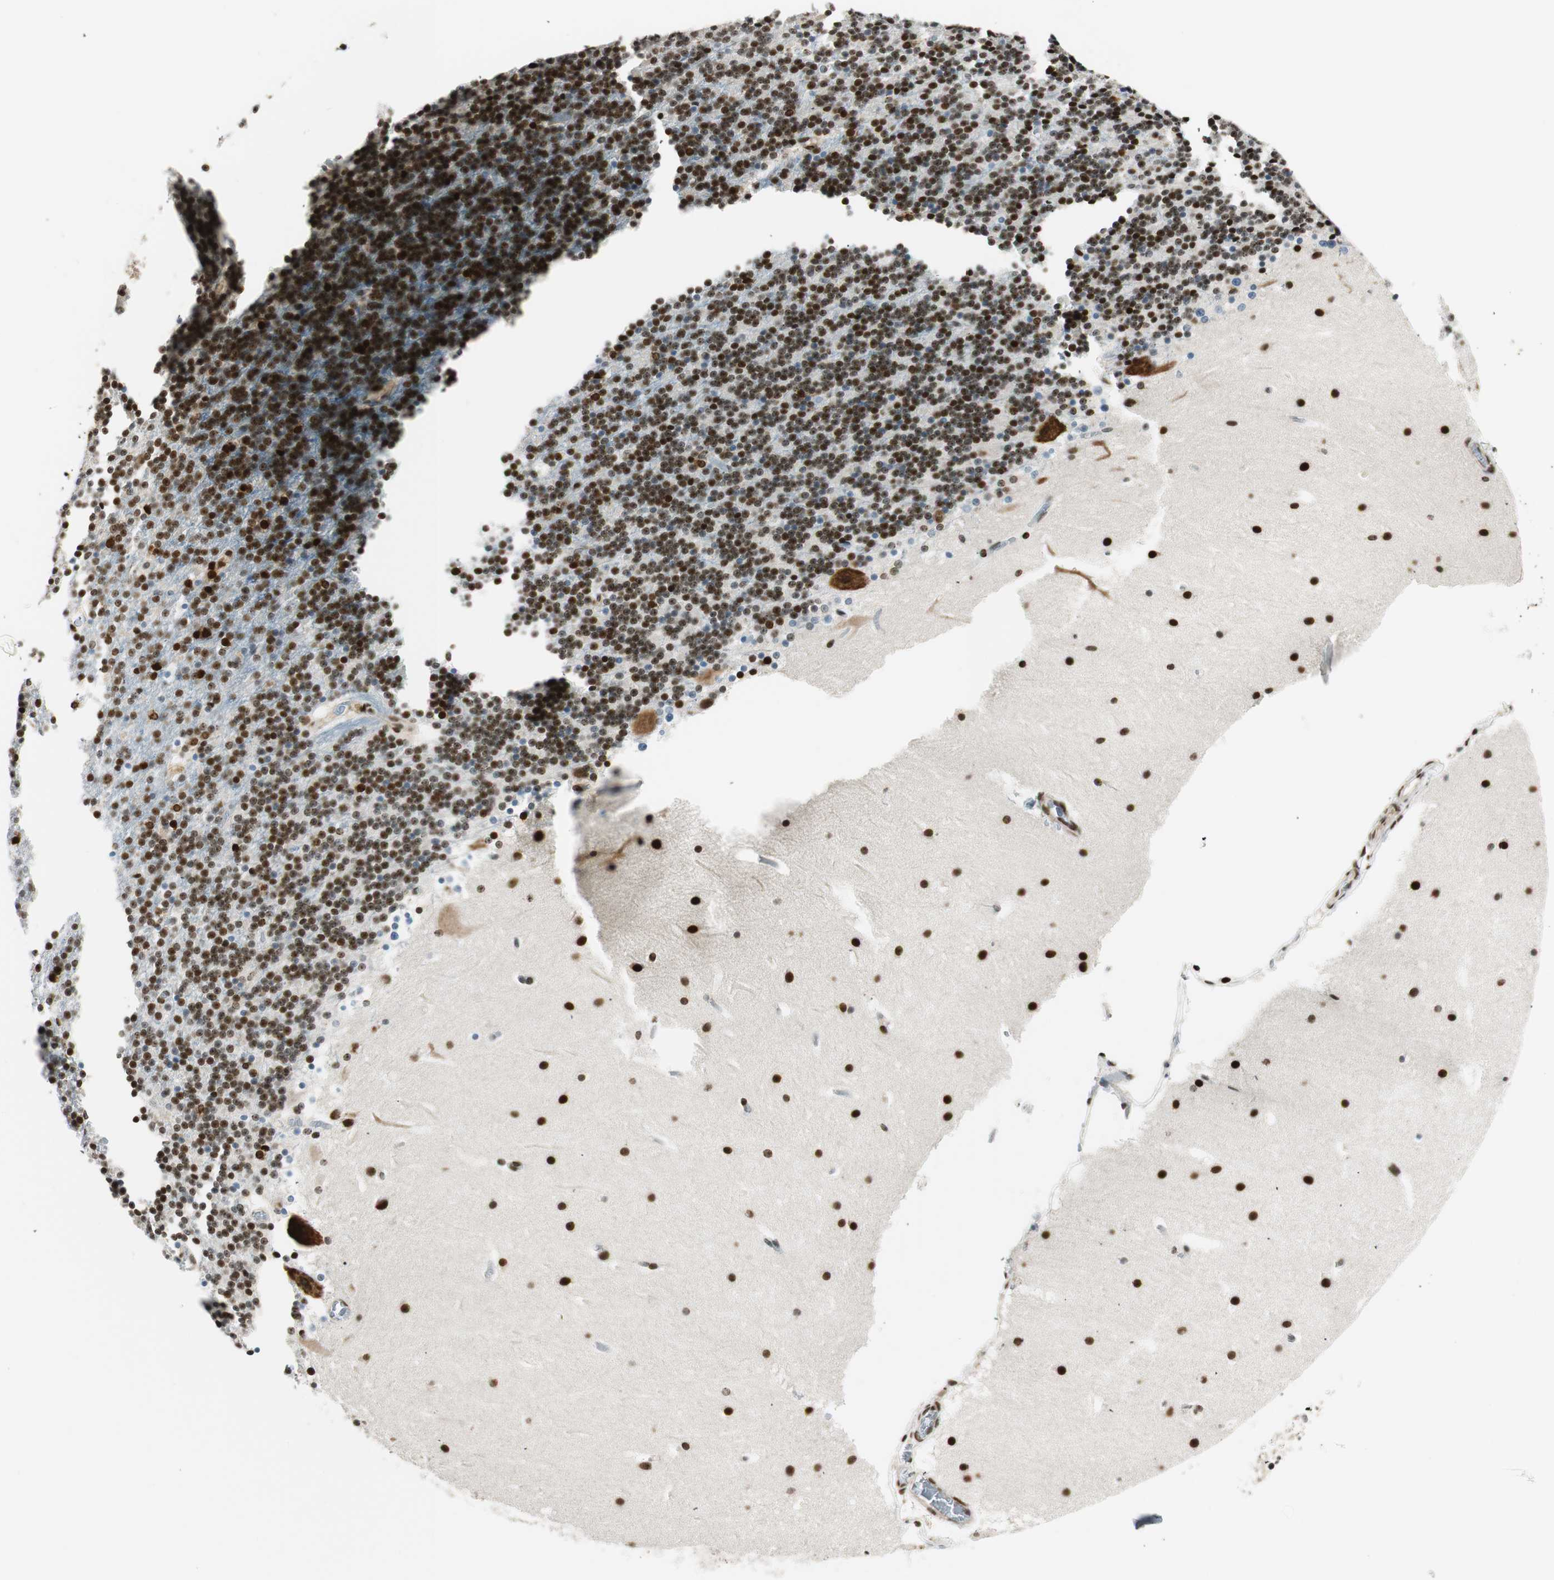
{"staining": {"intensity": "strong", "quantity": "<25%", "location": "nuclear"}, "tissue": "cerebellum", "cell_type": "Cells in granular layer", "image_type": "normal", "snomed": [{"axis": "morphology", "description": "Normal tissue, NOS"}, {"axis": "topography", "description": "Cerebellum"}], "caption": "Immunohistochemical staining of normal human cerebellum displays medium levels of strong nuclear staining in approximately <25% of cells in granular layer. (IHC, brightfield microscopy, high magnification).", "gene": "RING1", "patient": {"sex": "male", "age": 45}}